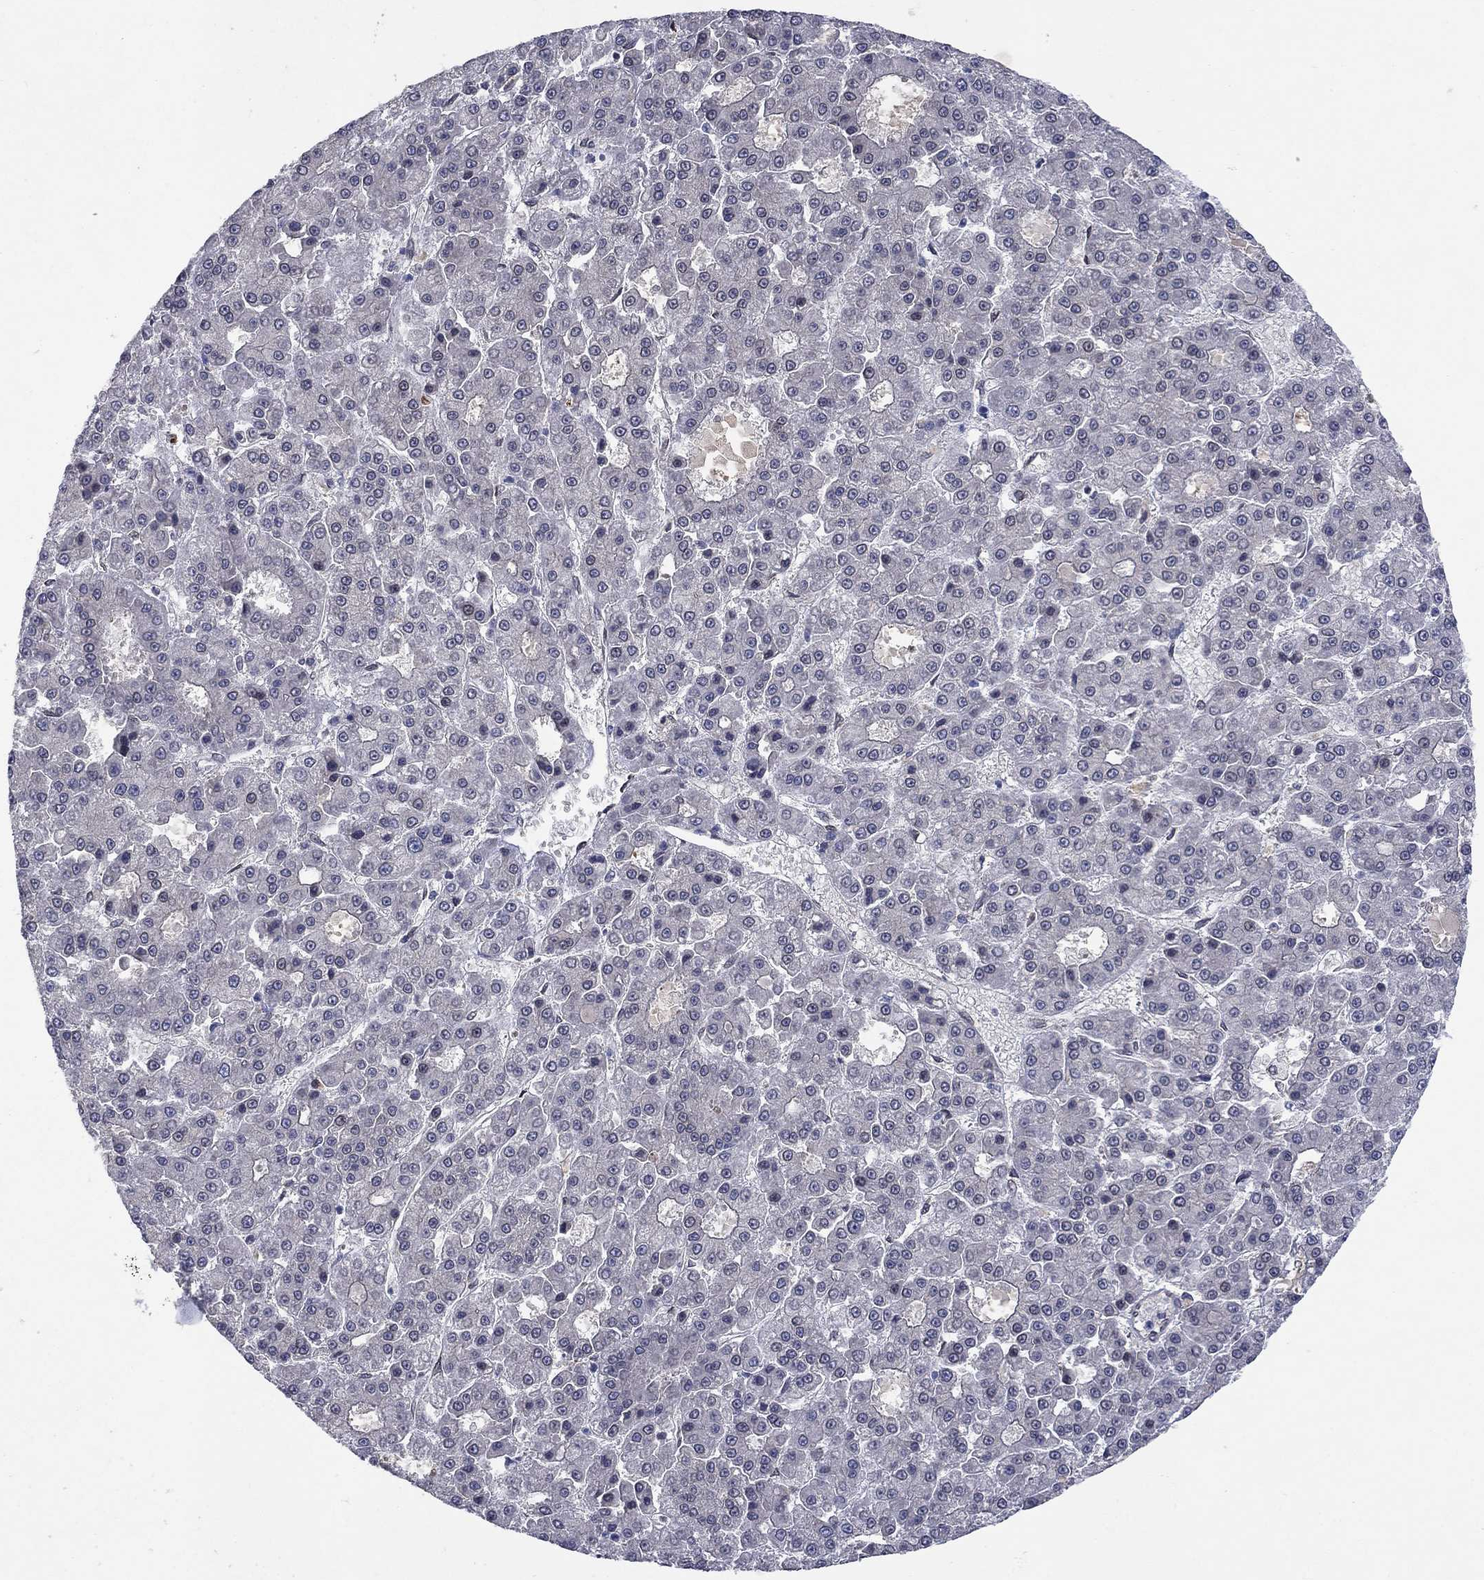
{"staining": {"intensity": "negative", "quantity": "none", "location": "none"}, "tissue": "liver cancer", "cell_type": "Tumor cells", "image_type": "cancer", "snomed": [{"axis": "morphology", "description": "Carcinoma, Hepatocellular, NOS"}, {"axis": "topography", "description": "Liver"}], "caption": "Image shows no significant protein expression in tumor cells of liver hepatocellular carcinoma.", "gene": "EMC9", "patient": {"sex": "male", "age": 70}}